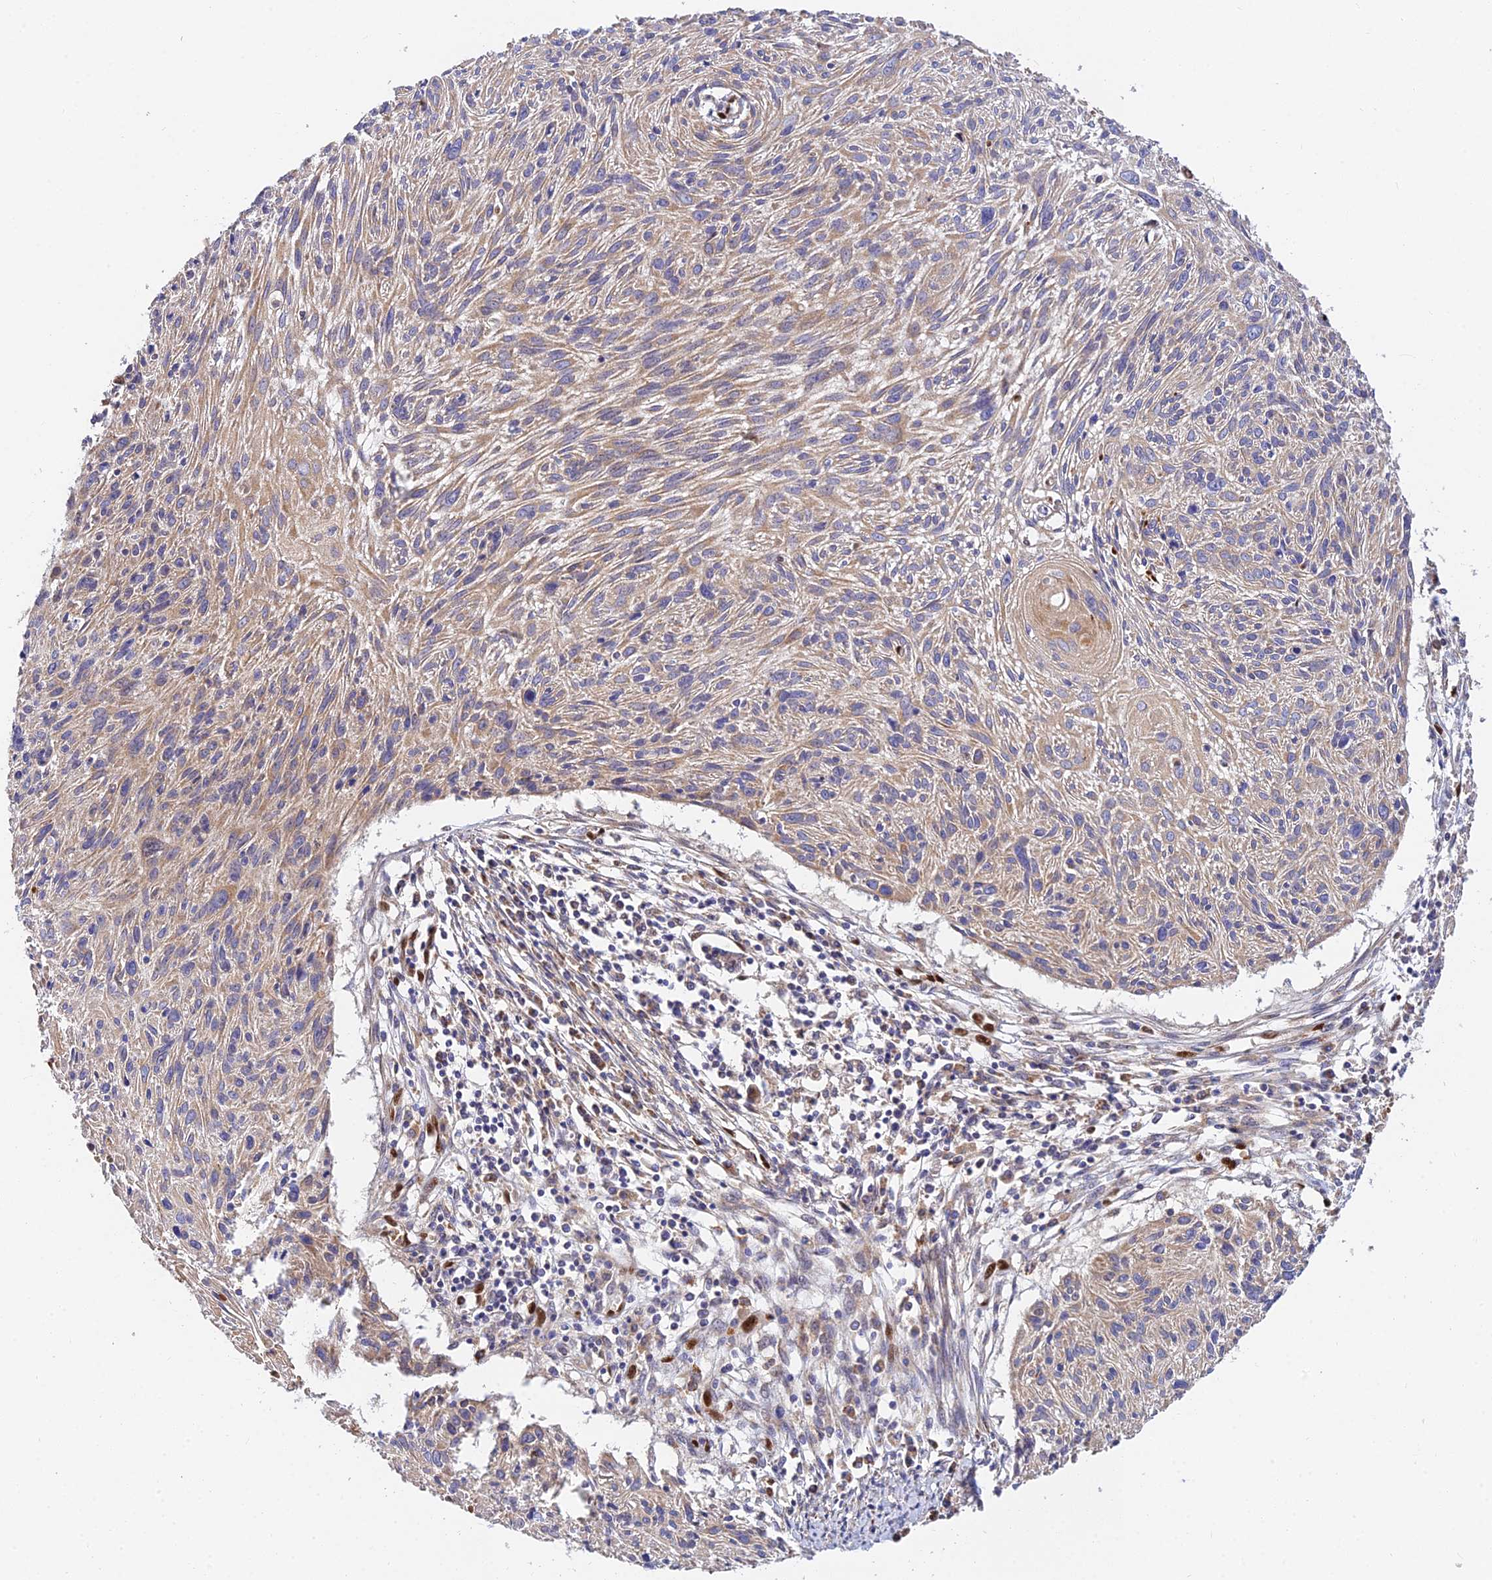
{"staining": {"intensity": "moderate", "quantity": ">75%", "location": "cytoplasmic/membranous"}, "tissue": "cervical cancer", "cell_type": "Tumor cells", "image_type": "cancer", "snomed": [{"axis": "morphology", "description": "Squamous cell carcinoma, NOS"}, {"axis": "topography", "description": "Cervix"}], "caption": "Squamous cell carcinoma (cervical) tissue reveals moderate cytoplasmic/membranous expression in about >75% of tumor cells, visualized by immunohistochemistry. The staining was performed using DAB (3,3'-diaminobenzidine) to visualize the protein expression in brown, while the nuclei were stained in blue with hematoxylin (Magnification: 20x).", "gene": "PODNL1", "patient": {"sex": "female", "age": 51}}